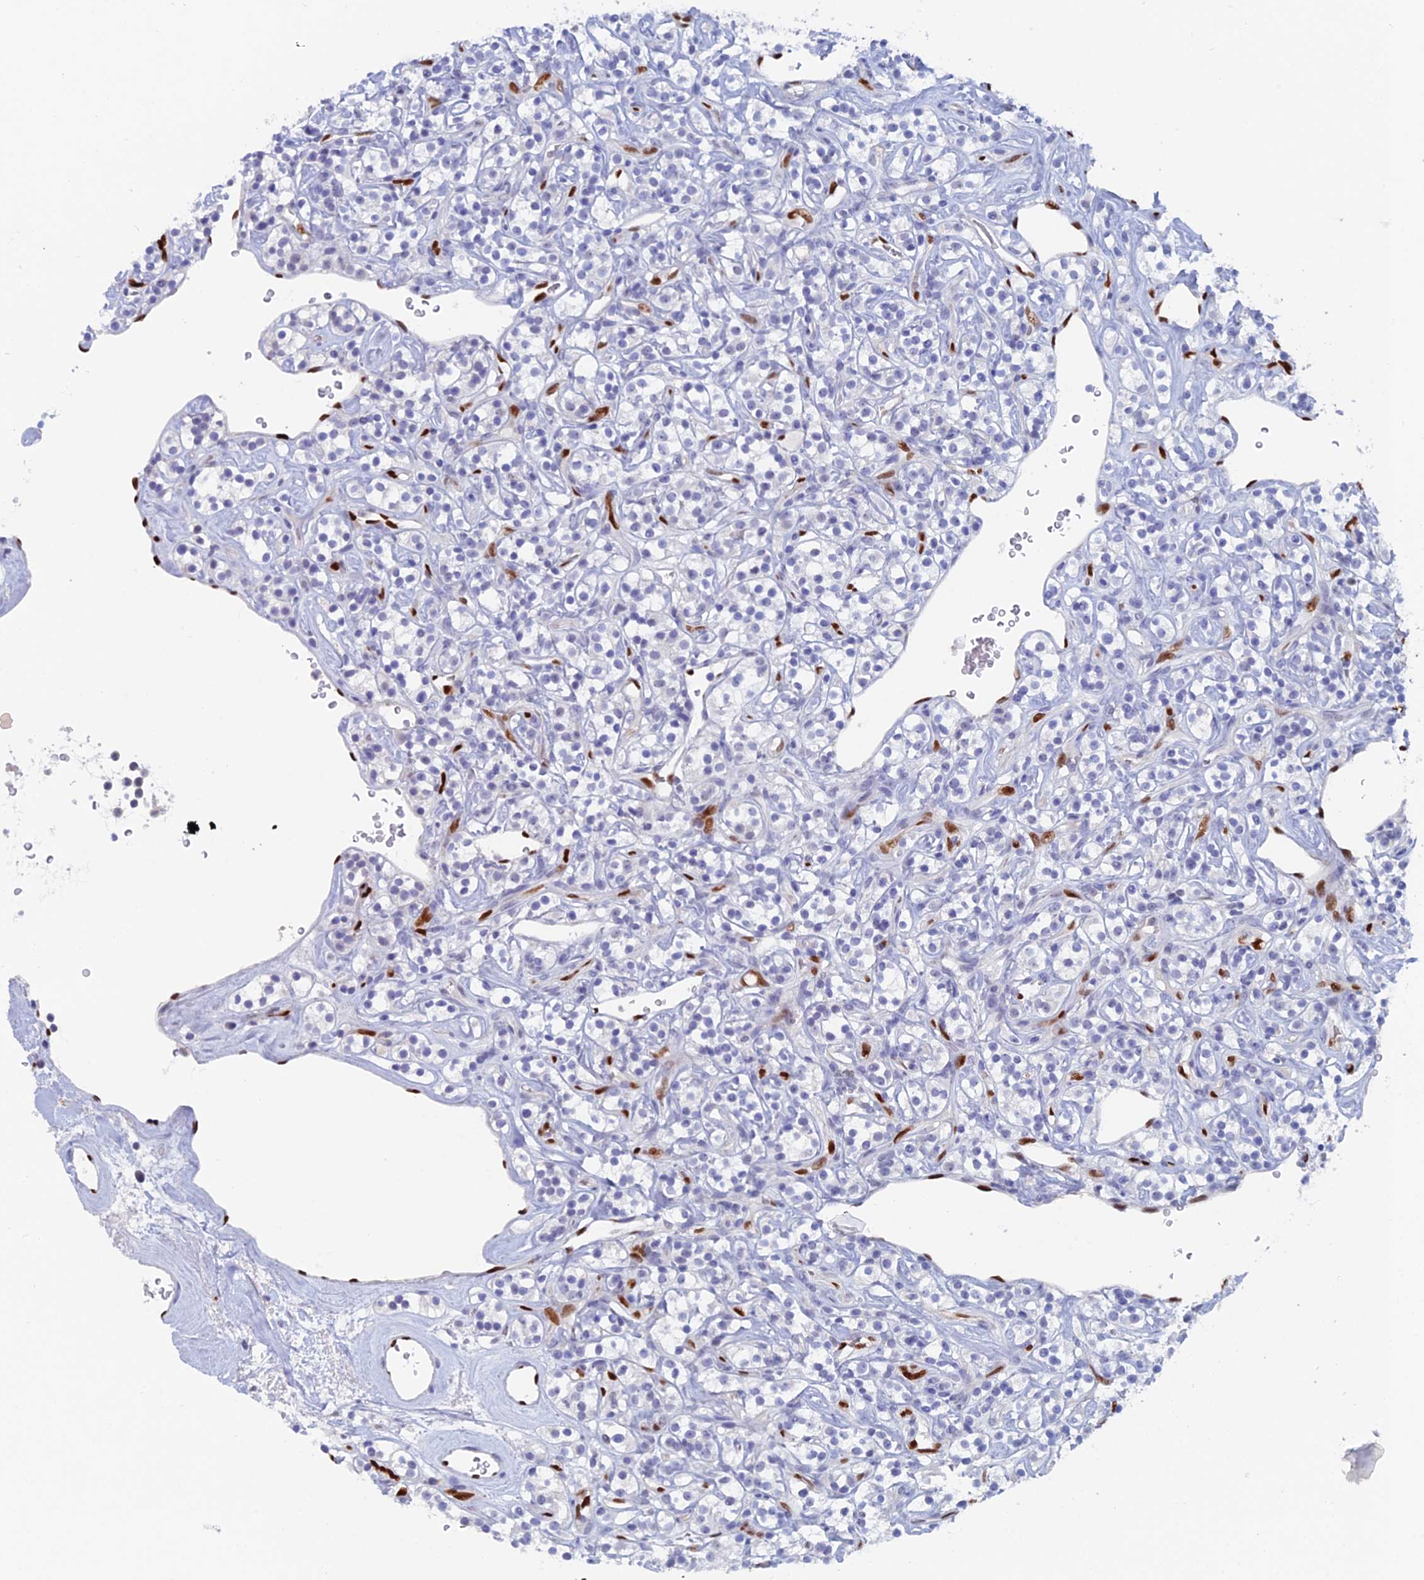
{"staining": {"intensity": "negative", "quantity": "none", "location": "none"}, "tissue": "renal cancer", "cell_type": "Tumor cells", "image_type": "cancer", "snomed": [{"axis": "morphology", "description": "Adenocarcinoma, NOS"}, {"axis": "topography", "description": "Kidney"}], "caption": "The photomicrograph reveals no significant expression in tumor cells of renal cancer.", "gene": "NOL4L", "patient": {"sex": "male", "age": 77}}